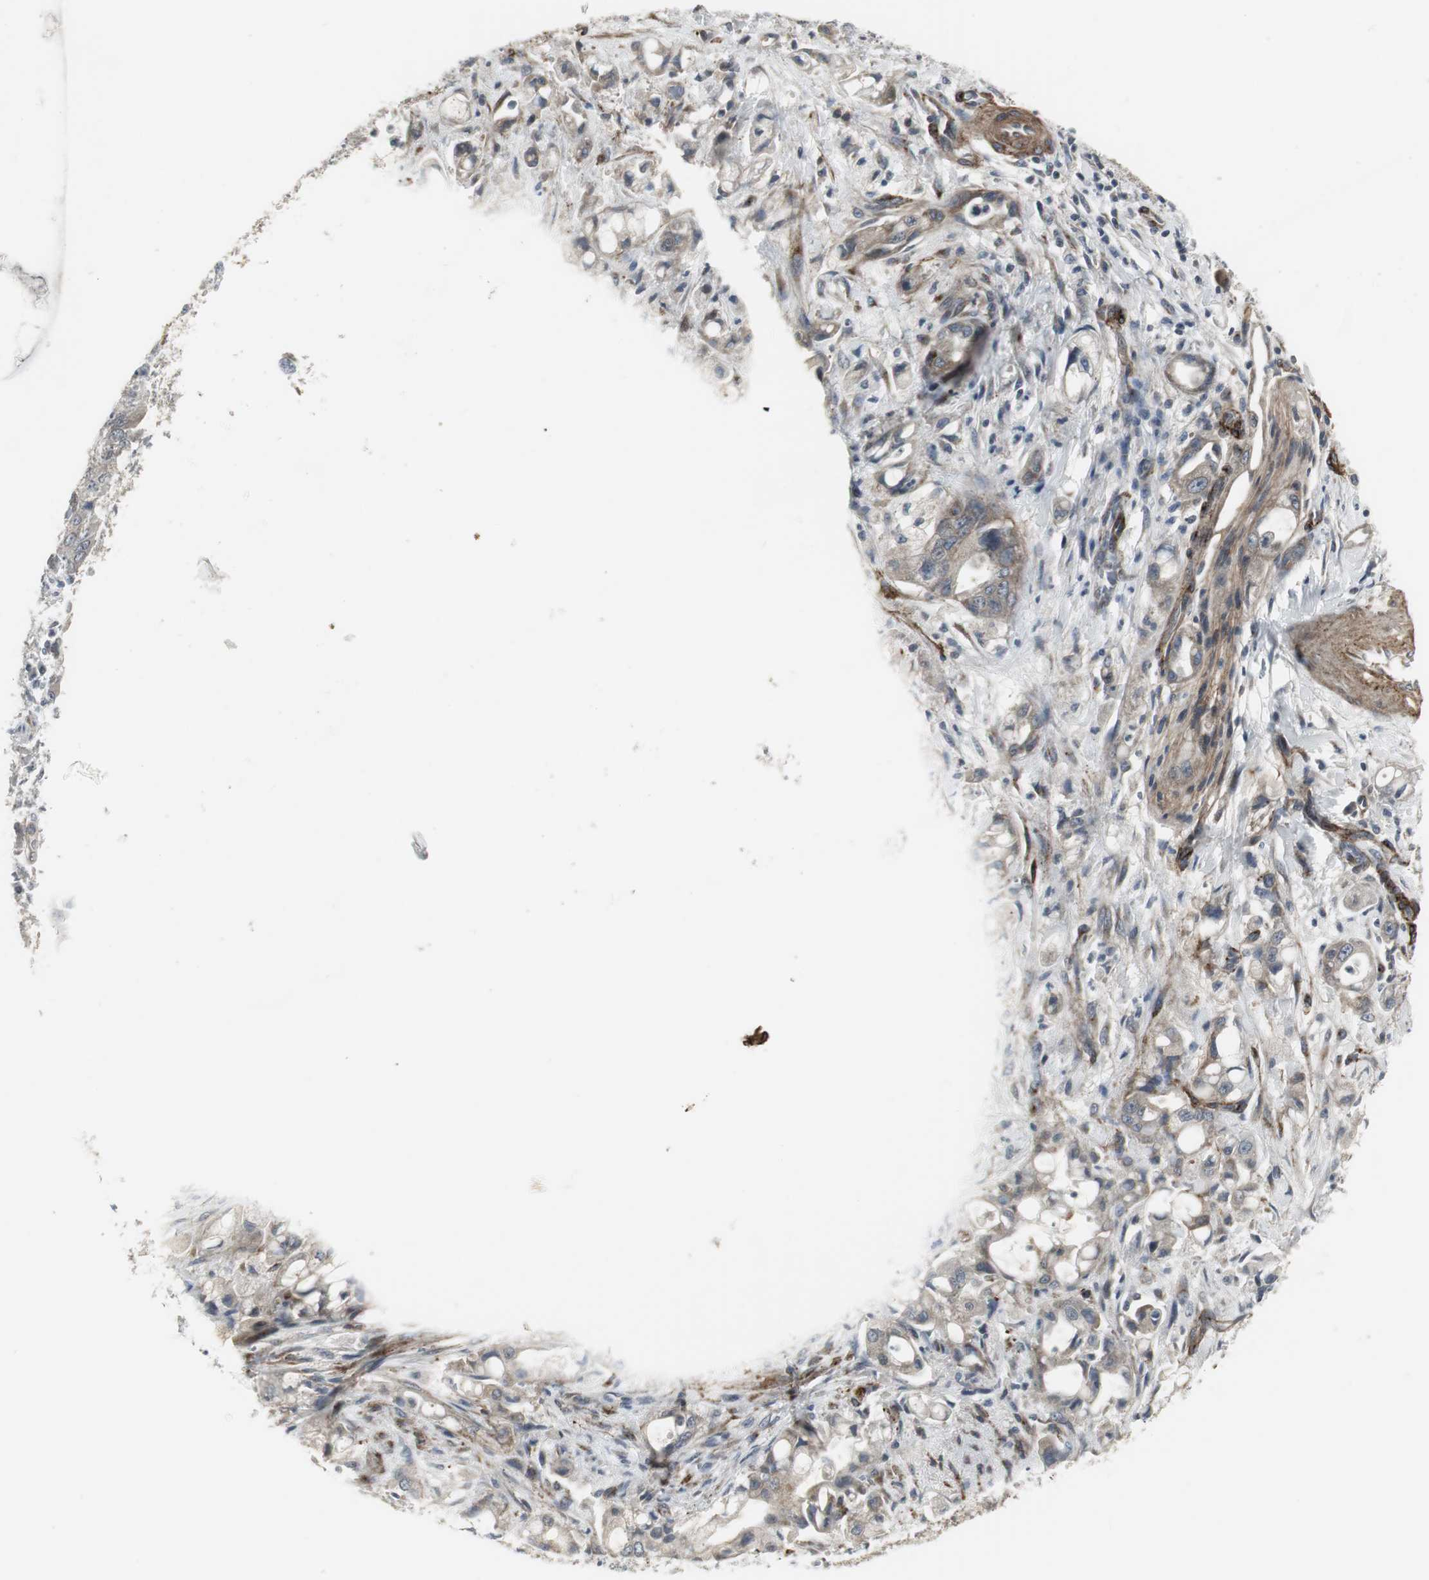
{"staining": {"intensity": "weak", "quantity": "25%-75%", "location": "cytoplasmic/membranous"}, "tissue": "pancreatic cancer", "cell_type": "Tumor cells", "image_type": "cancer", "snomed": [{"axis": "morphology", "description": "Adenocarcinoma, NOS"}, {"axis": "topography", "description": "Pancreas"}], "caption": "High-power microscopy captured an immunohistochemistry (IHC) image of pancreatic cancer (adenocarcinoma), revealing weak cytoplasmic/membranous positivity in approximately 25%-75% of tumor cells.", "gene": "SCYL3", "patient": {"sex": "male", "age": 79}}